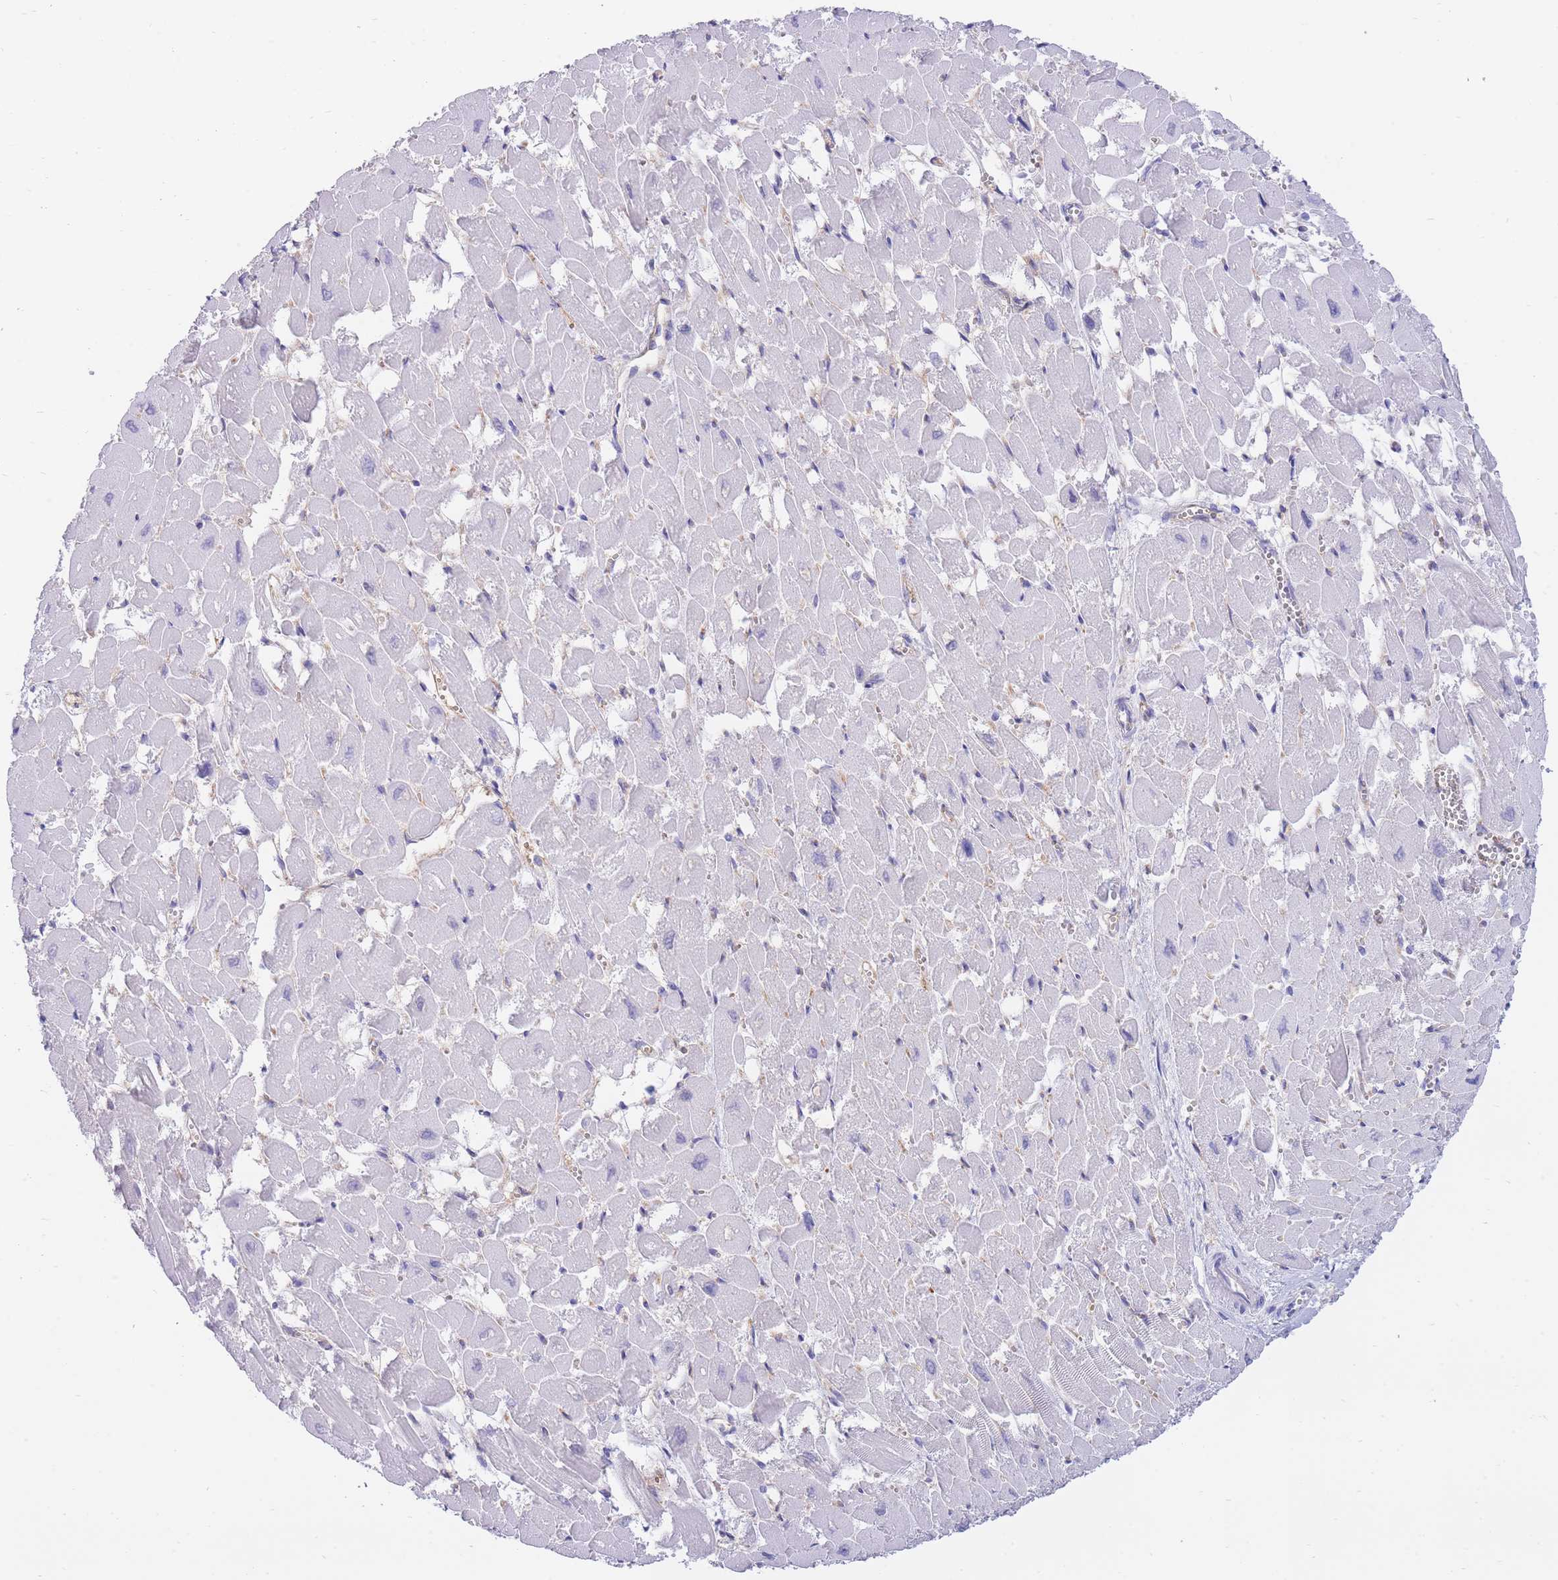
{"staining": {"intensity": "negative", "quantity": "none", "location": "none"}, "tissue": "heart muscle", "cell_type": "Cardiomyocytes", "image_type": "normal", "snomed": [{"axis": "morphology", "description": "Normal tissue, NOS"}, {"axis": "topography", "description": "Heart"}], "caption": "The image shows no significant positivity in cardiomyocytes of heart muscle. (DAB IHC visualized using brightfield microscopy, high magnification).", "gene": "NAMPT", "patient": {"sex": "male", "age": 54}}